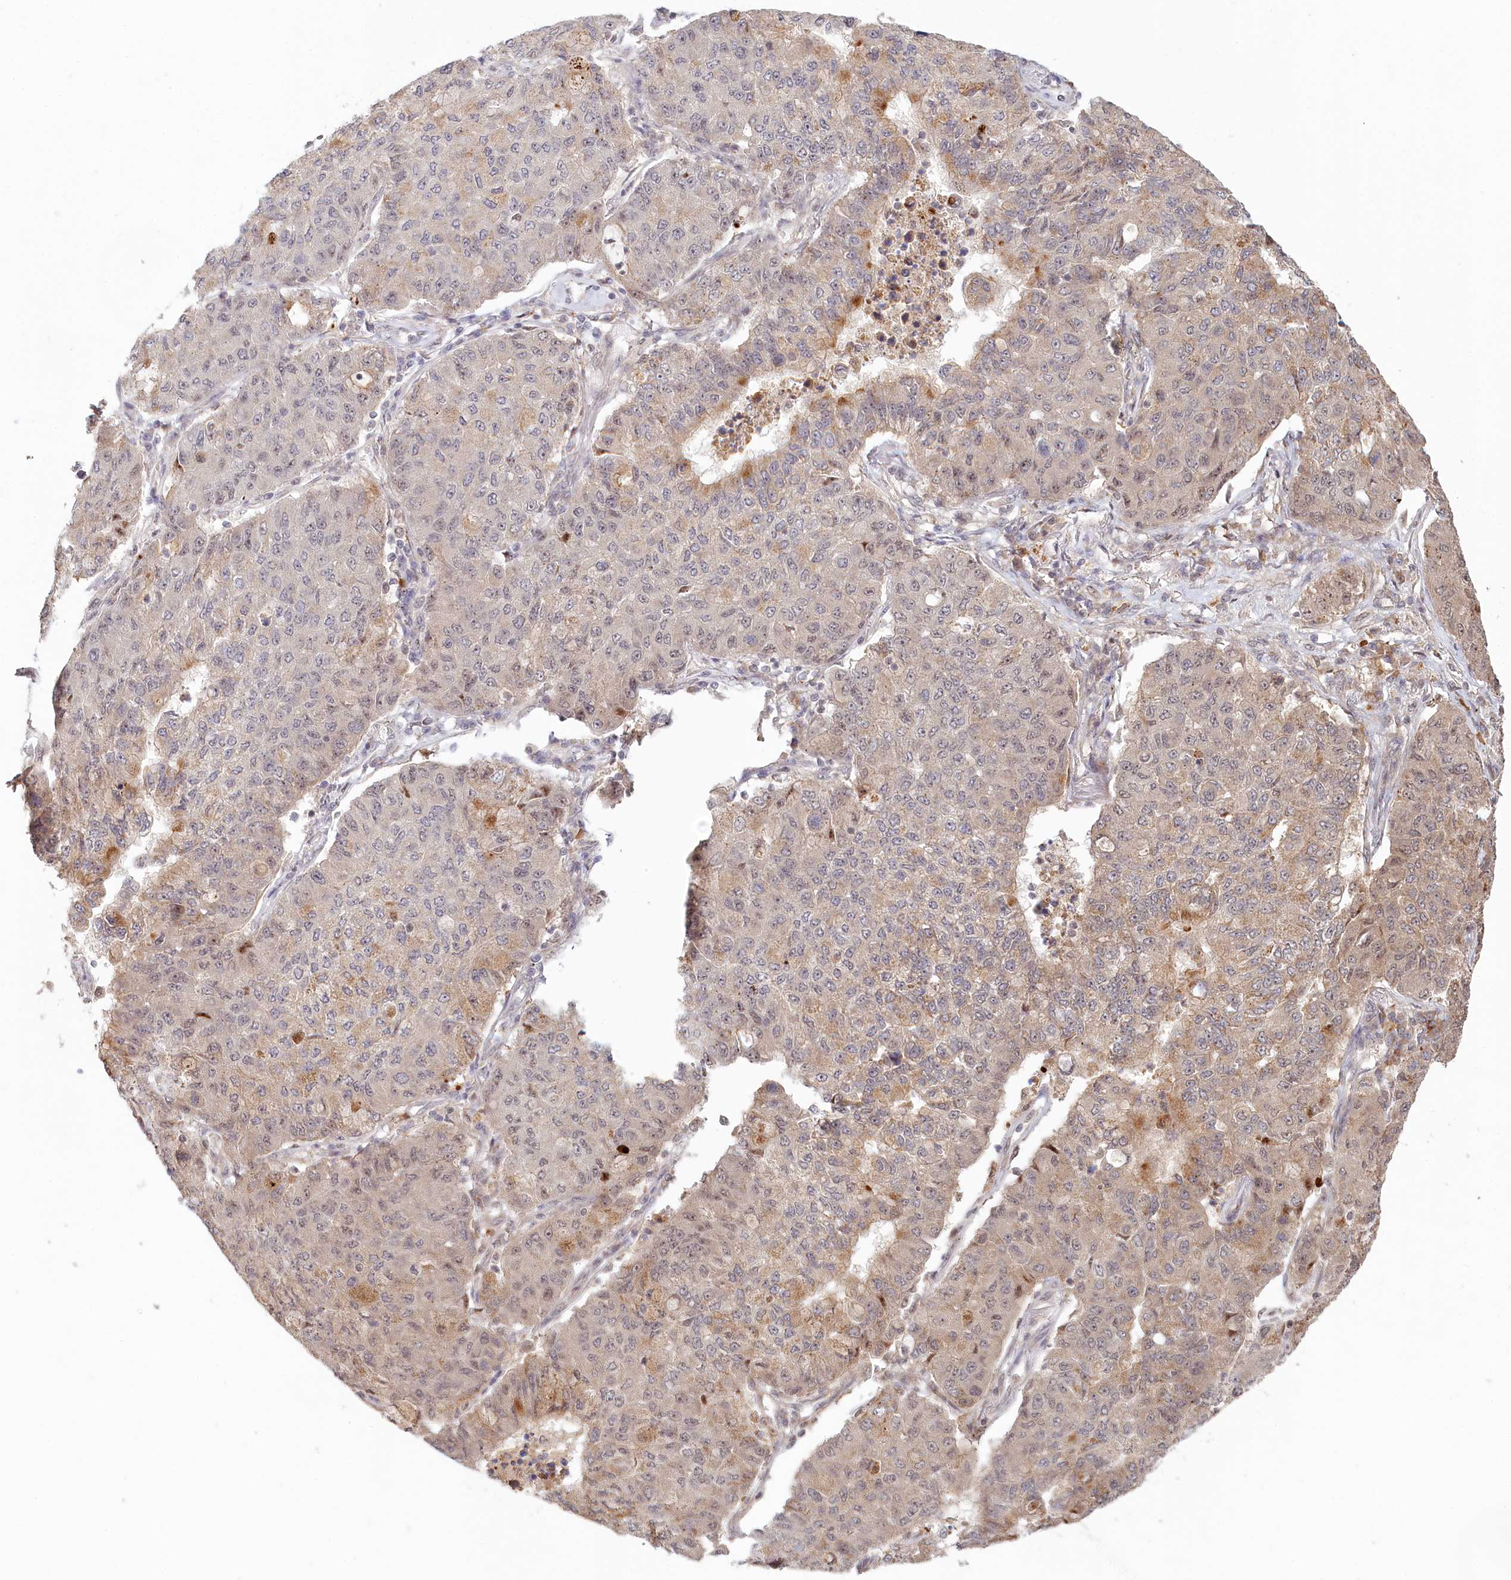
{"staining": {"intensity": "moderate", "quantity": "<25%", "location": "cytoplasmic/membranous,nuclear"}, "tissue": "lung cancer", "cell_type": "Tumor cells", "image_type": "cancer", "snomed": [{"axis": "morphology", "description": "Squamous cell carcinoma, NOS"}, {"axis": "topography", "description": "Lung"}], "caption": "Brown immunohistochemical staining in lung squamous cell carcinoma displays moderate cytoplasmic/membranous and nuclear expression in approximately <25% of tumor cells.", "gene": "WAPL", "patient": {"sex": "male", "age": 74}}